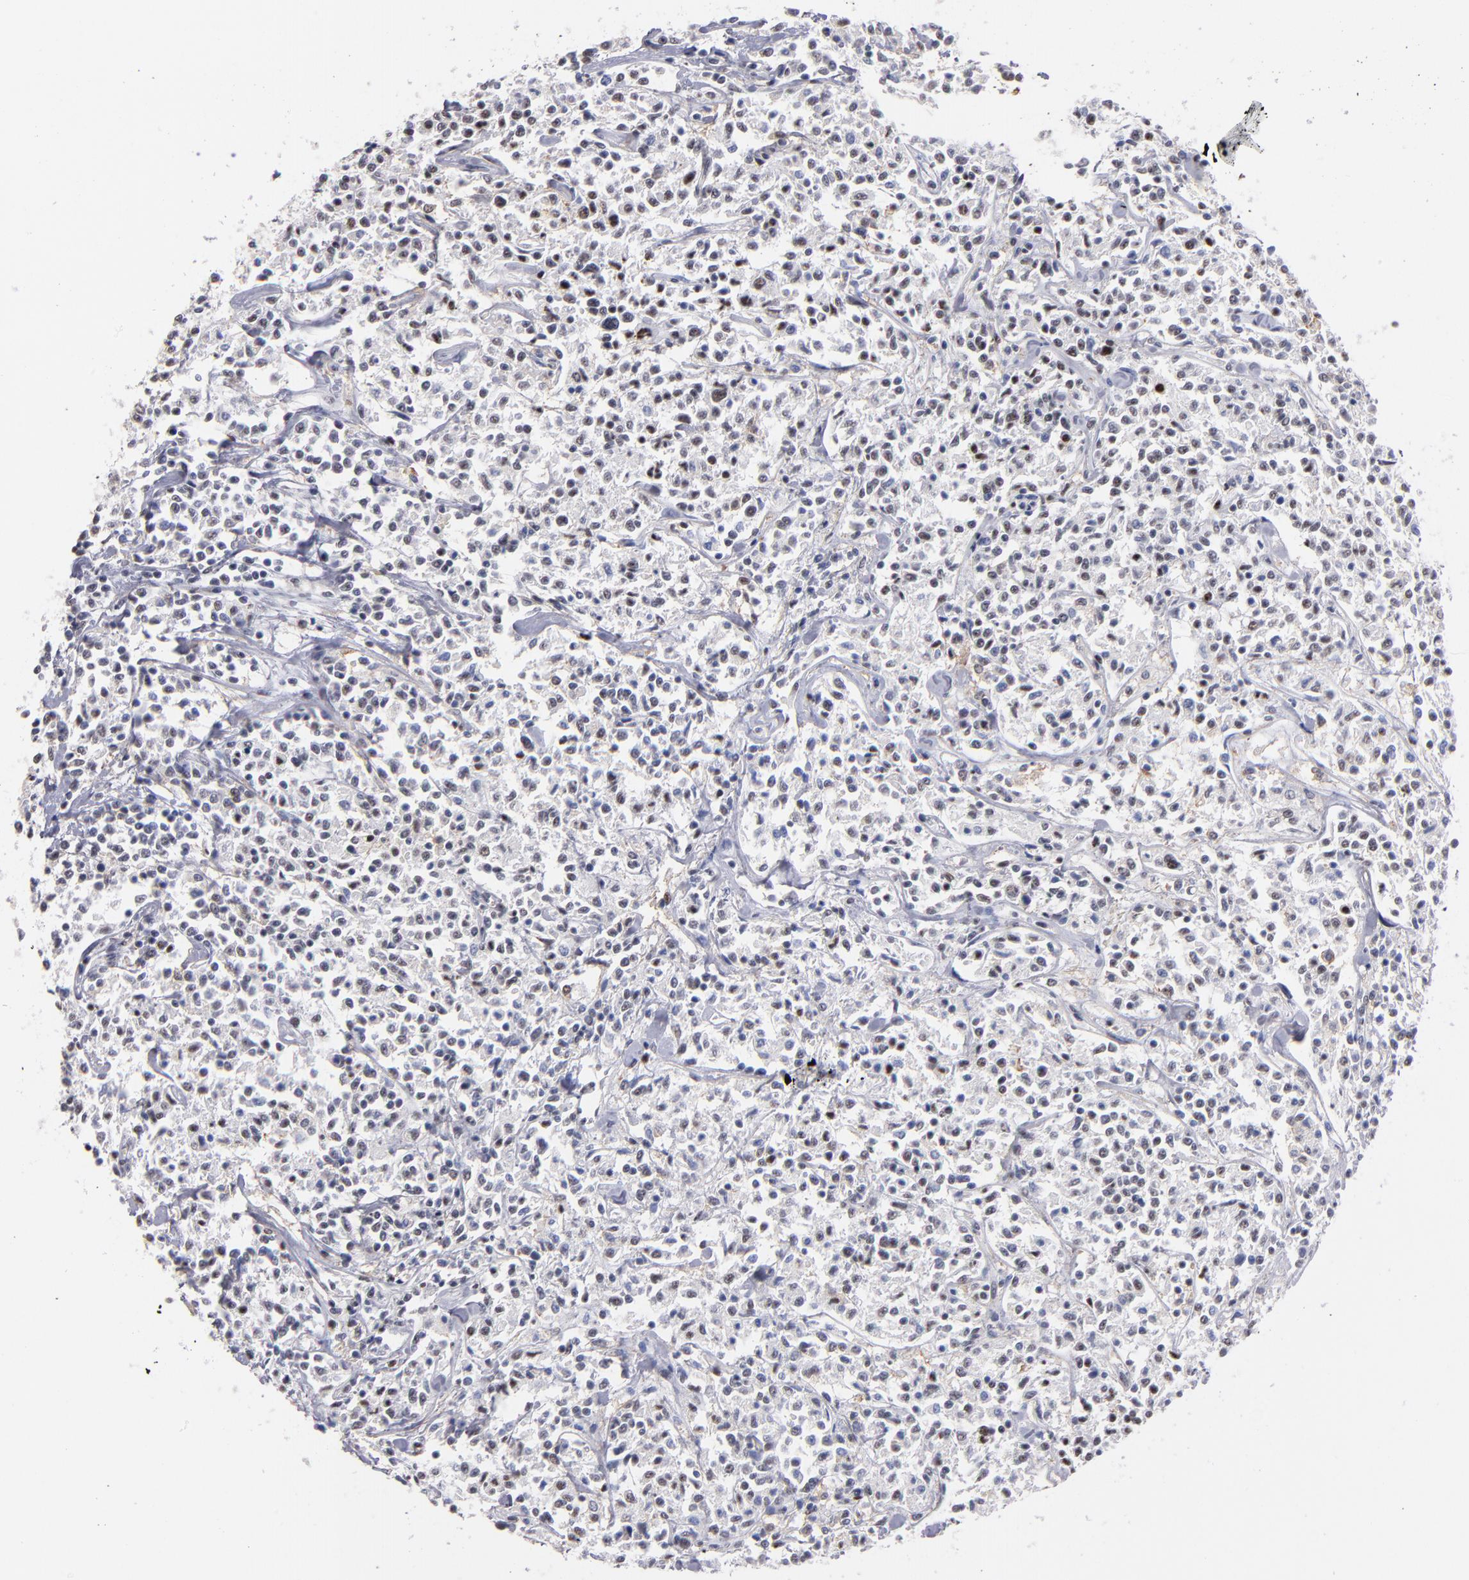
{"staining": {"intensity": "weak", "quantity": "<25%", "location": "nuclear"}, "tissue": "lymphoma", "cell_type": "Tumor cells", "image_type": "cancer", "snomed": [{"axis": "morphology", "description": "Malignant lymphoma, non-Hodgkin's type, Low grade"}, {"axis": "topography", "description": "Small intestine"}], "caption": "Immunohistochemistry (IHC) histopathology image of lymphoma stained for a protein (brown), which demonstrates no staining in tumor cells.", "gene": "RAF1", "patient": {"sex": "female", "age": 59}}